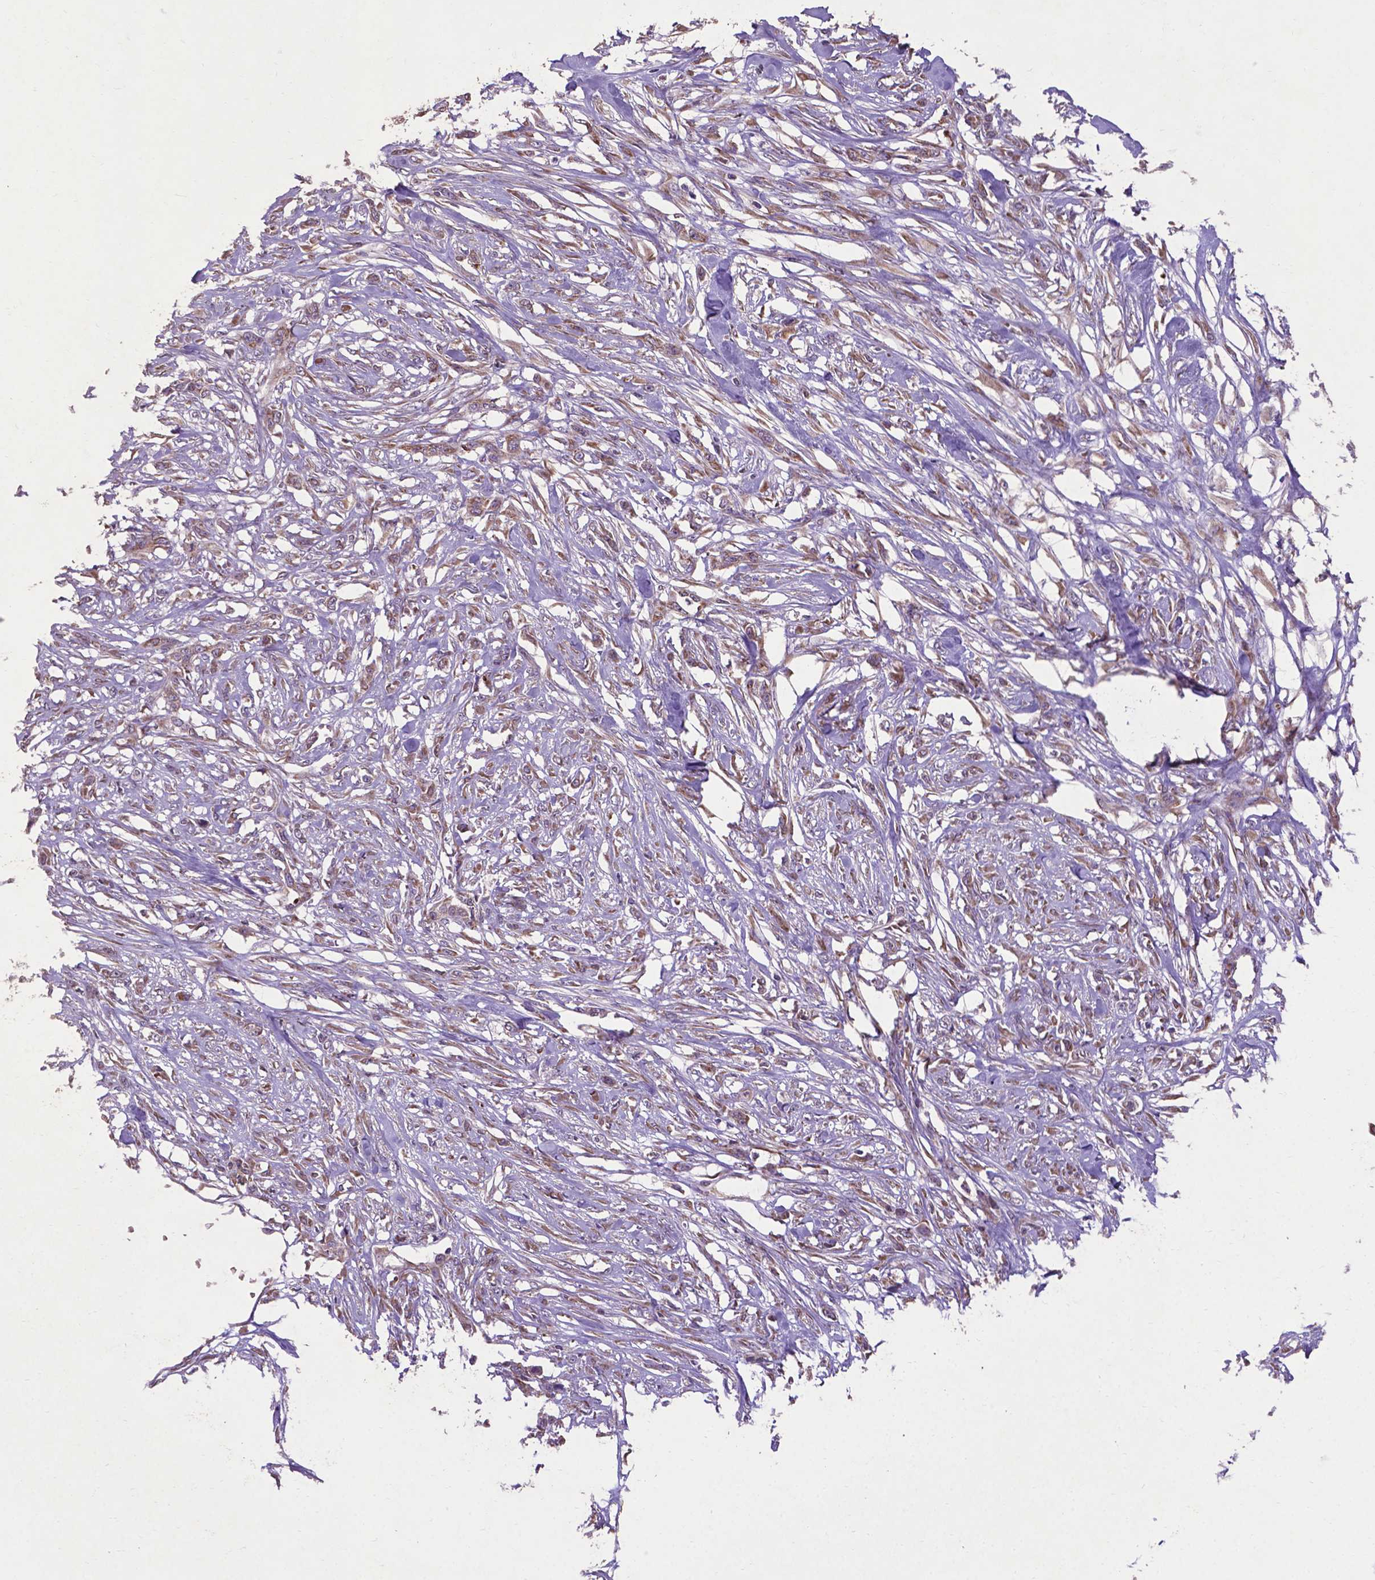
{"staining": {"intensity": "moderate", "quantity": ">75%", "location": "cytoplasmic/membranous"}, "tissue": "skin cancer", "cell_type": "Tumor cells", "image_type": "cancer", "snomed": [{"axis": "morphology", "description": "Squamous cell carcinoma, NOS"}, {"axis": "topography", "description": "Skin"}], "caption": "A brown stain highlights moderate cytoplasmic/membranous staining of a protein in human skin cancer (squamous cell carcinoma) tumor cells.", "gene": "WDR83OS", "patient": {"sex": "male", "age": 79}}